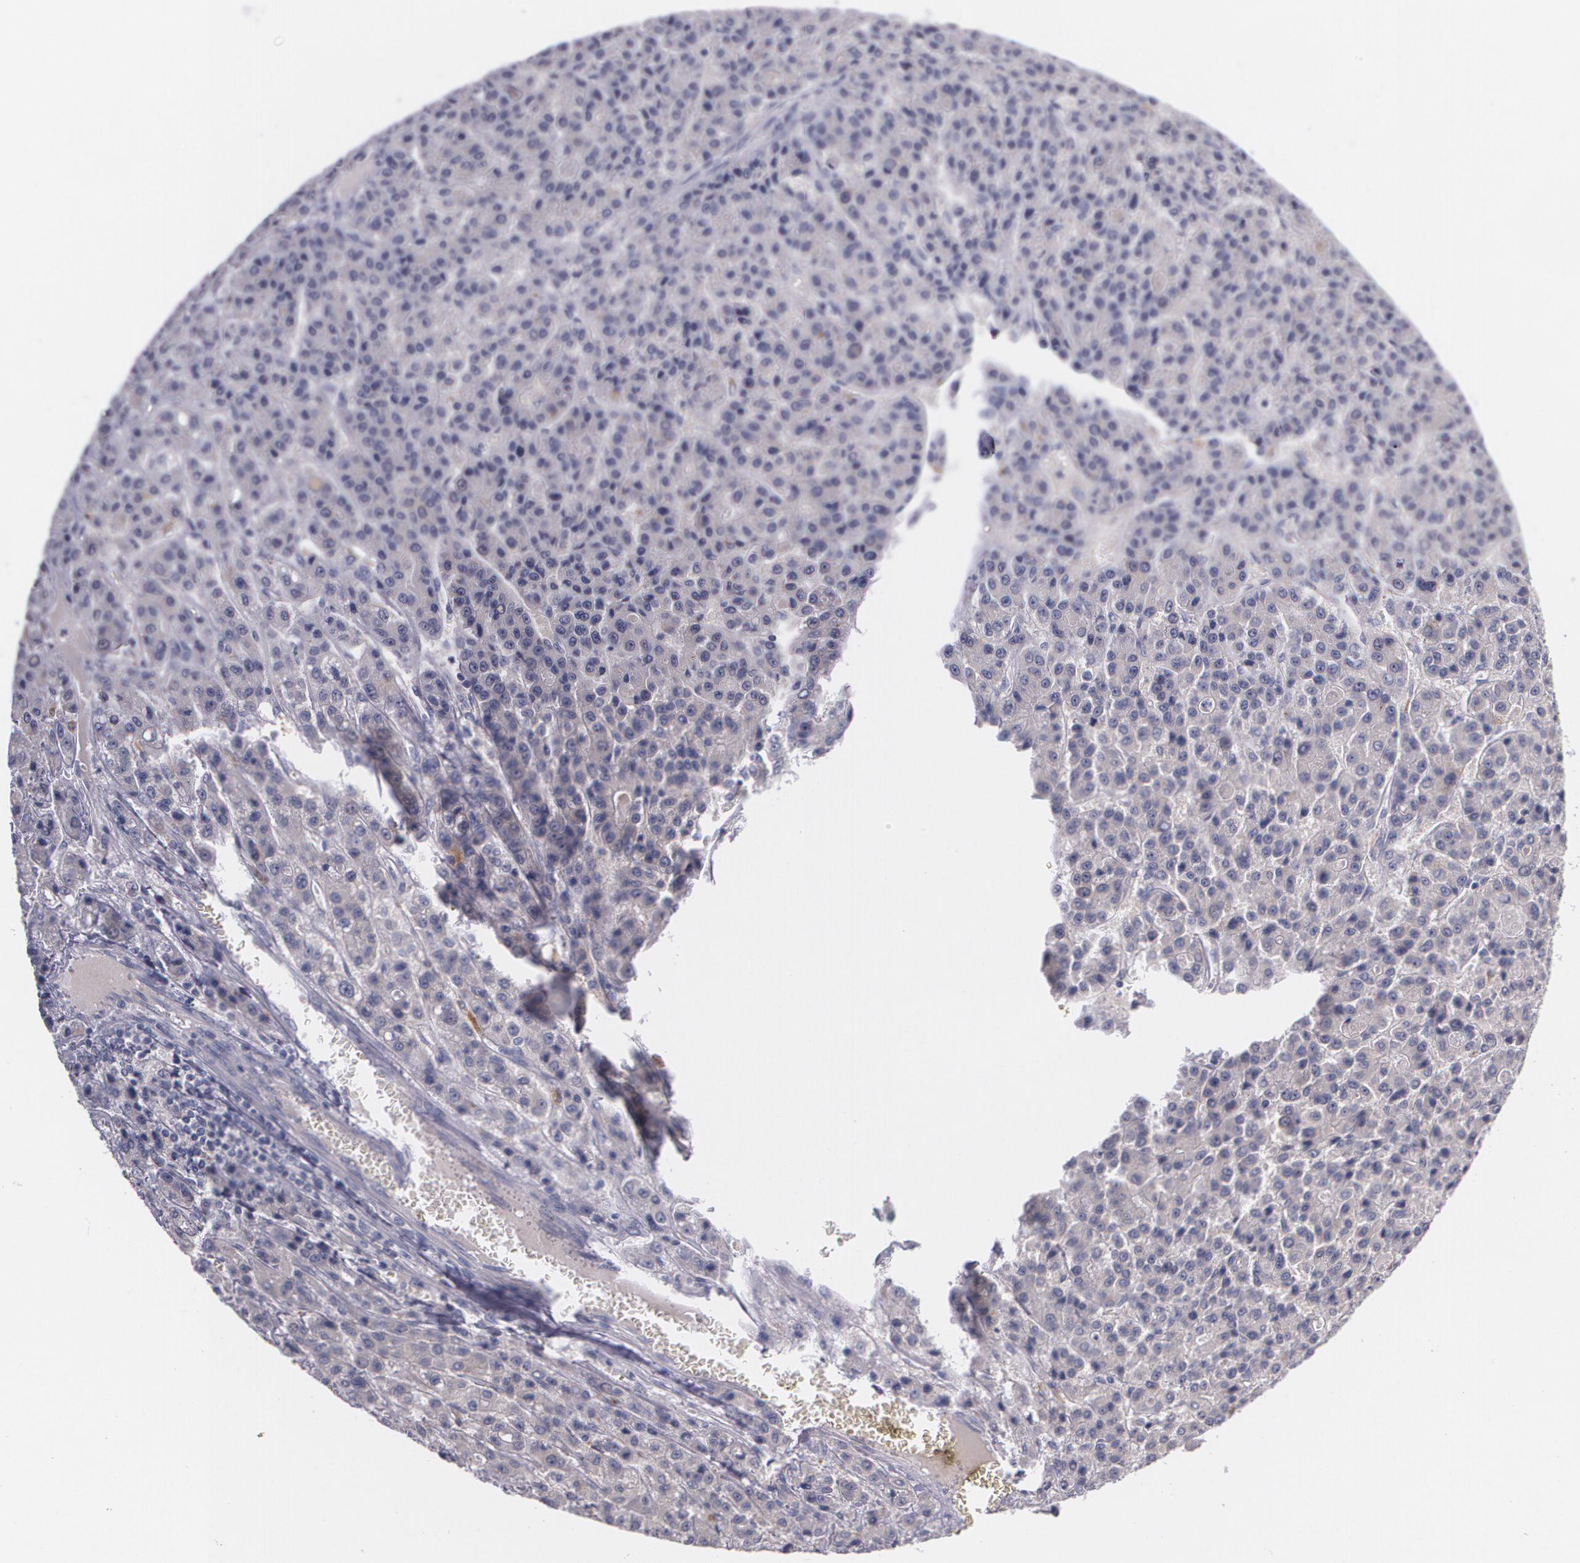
{"staining": {"intensity": "negative", "quantity": "none", "location": "none"}, "tissue": "liver cancer", "cell_type": "Tumor cells", "image_type": "cancer", "snomed": [{"axis": "morphology", "description": "Carcinoma, Hepatocellular, NOS"}, {"axis": "topography", "description": "Liver"}], "caption": "Human liver hepatocellular carcinoma stained for a protein using IHC shows no staining in tumor cells.", "gene": "HMMR", "patient": {"sex": "male", "age": 70}}